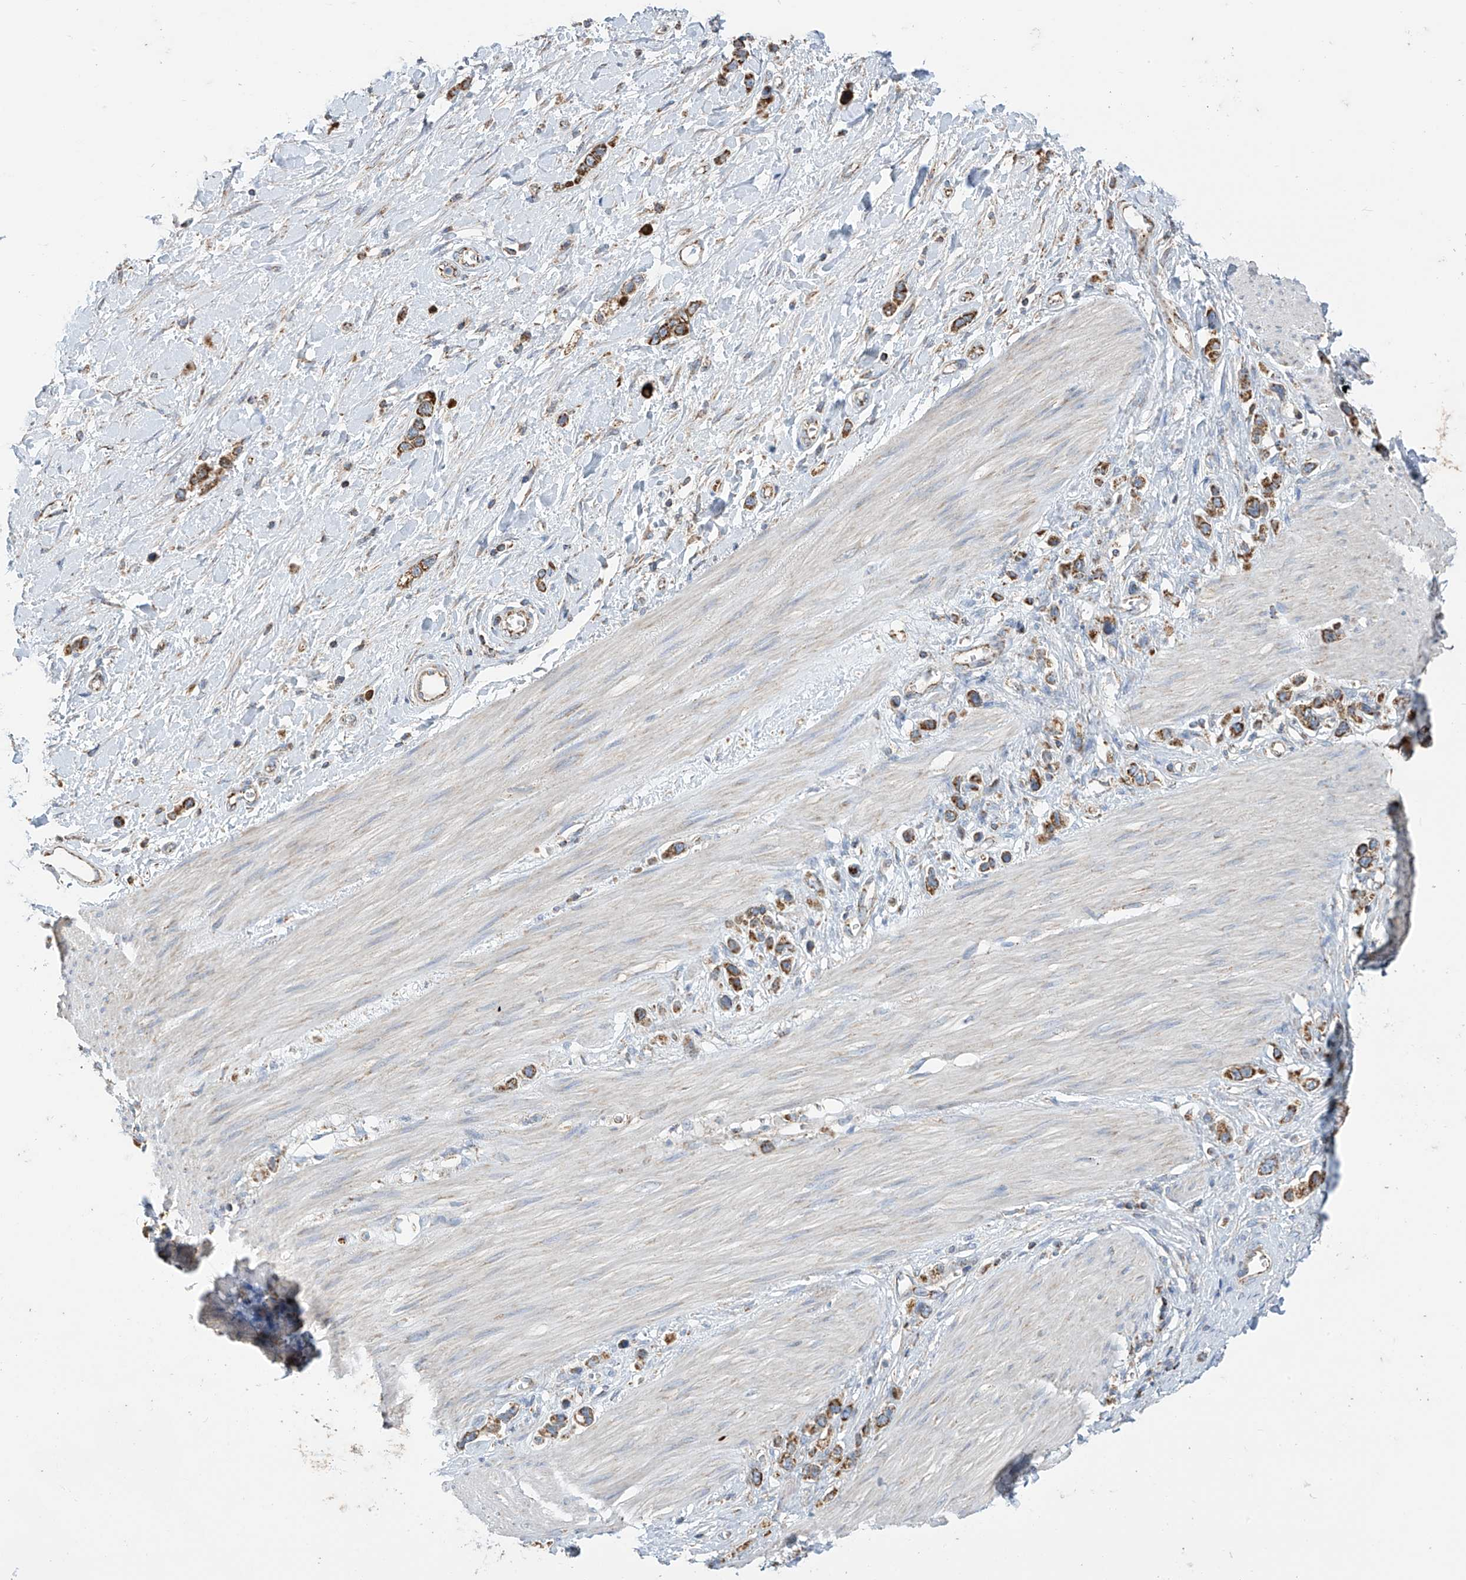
{"staining": {"intensity": "moderate", "quantity": ">75%", "location": "cytoplasmic/membranous"}, "tissue": "stomach cancer", "cell_type": "Tumor cells", "image_type": "cancer", "snomed": [{"axis": "morphology", "description": "Normal tissue, NOS"}, {"axis": "morphology", "description": "Adenocarcinoma, NOS"}, {"axis": "topography", "description": "Stomach, upper"}, {"axis": "topography", "description": "Stomach"}], "caption": "An IHC photomicrograph of tumor tissue is shown. Protein staining in brown labels moderate cytoplasmic/membranous positivity in stomach cancer (adenocarcinoma) within tumor cells.", "gene": "PNPT1", "patient": {"sex": "female", "age": 65}}